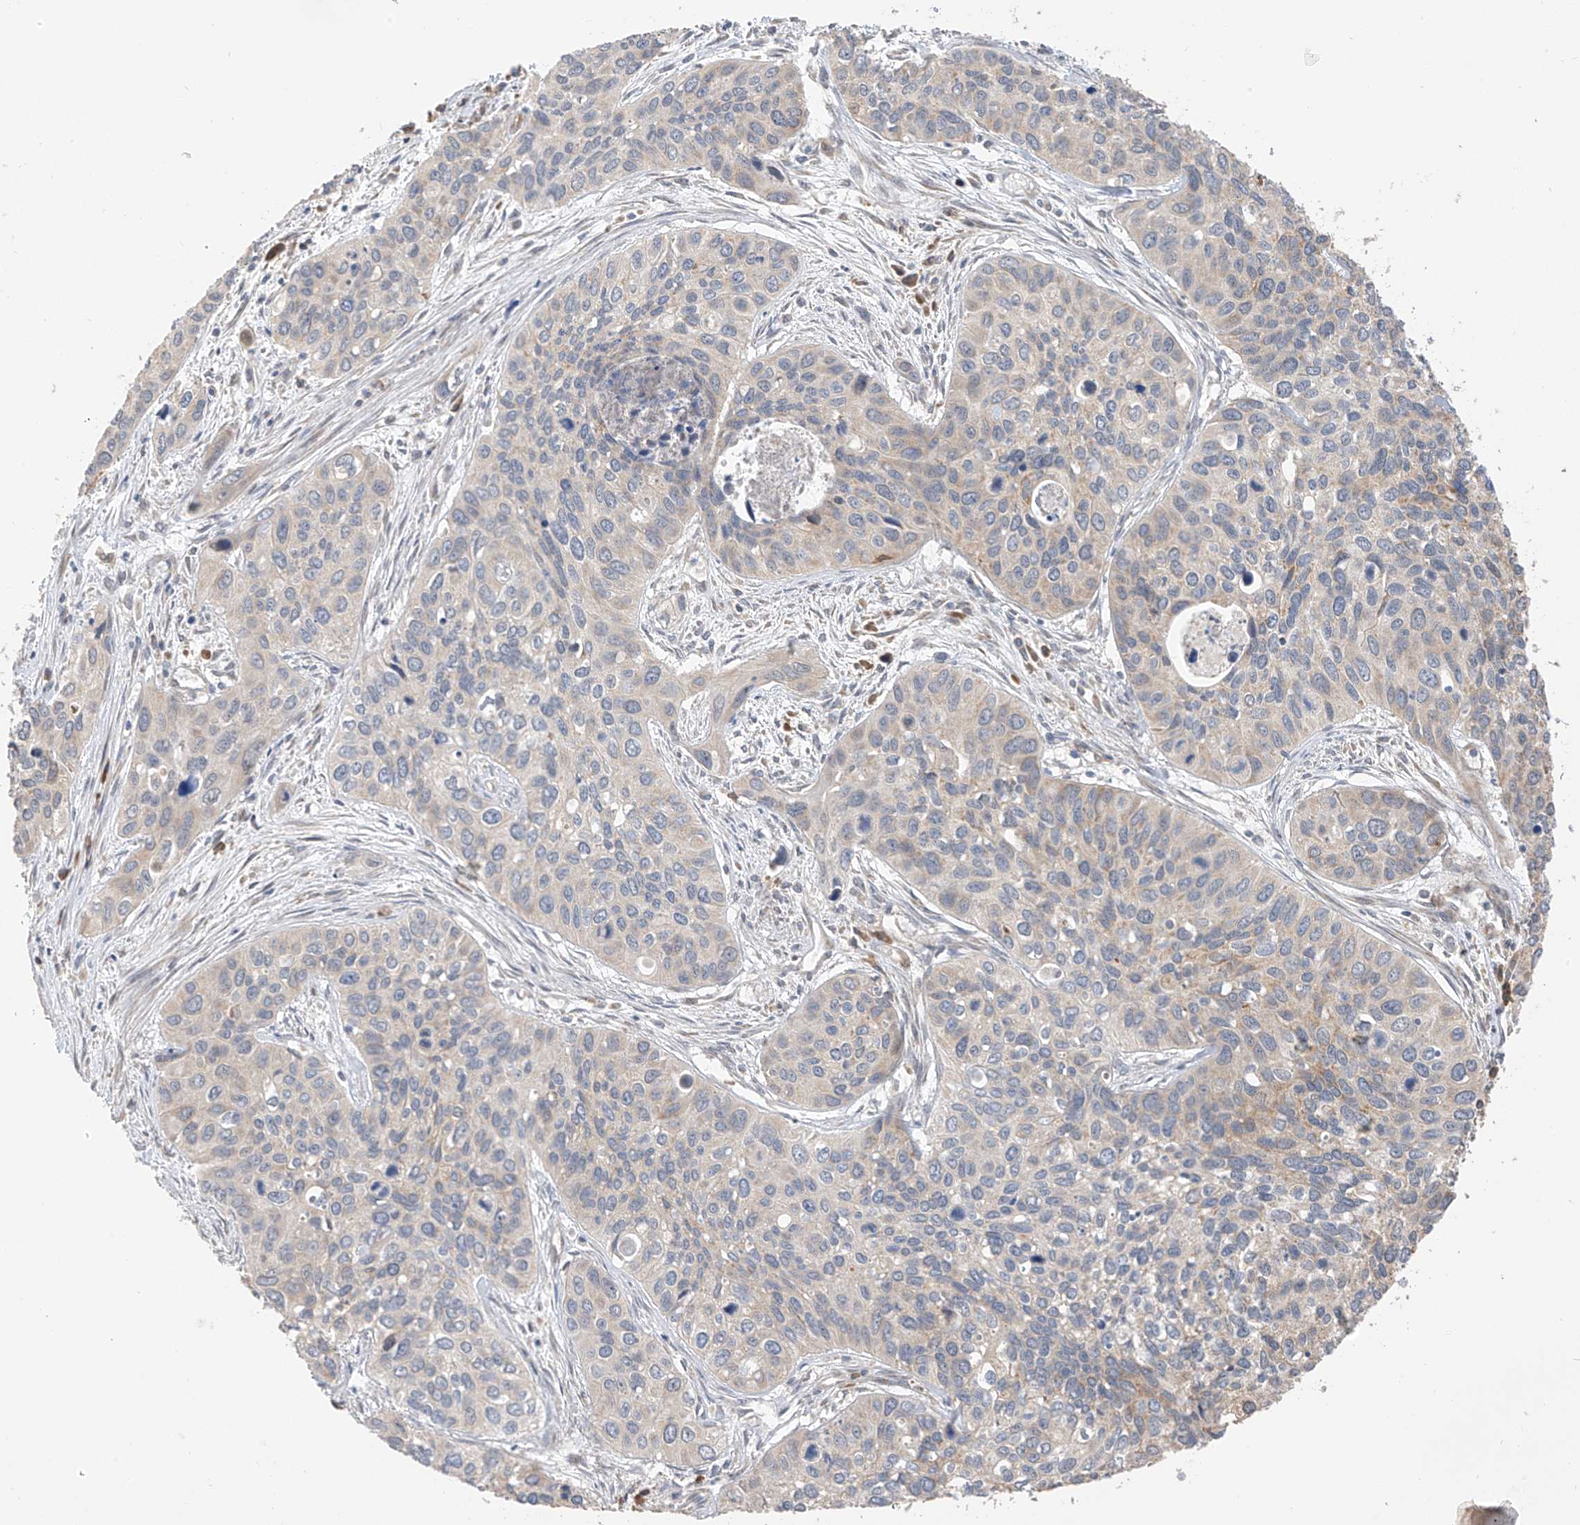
{"staining": {"intensity": "negative", "quantity": "none", "location": "none"}, "tissue": "cervical cancer", "cell_type": "Tumor cells", "image_type": "cancer", "snomed": [{"axis": "morphology", "description": "Squamous cell carcinoma, NOS"}, {"axis": "topography", "description": "Cervix"}], "caption": "Squamous cell carcinoma (cervical) stained for a protein using IHC demonstrates no expression tumor cells.", "gene": "PPA2", "patient": {"sex": "female", "age": 55}}